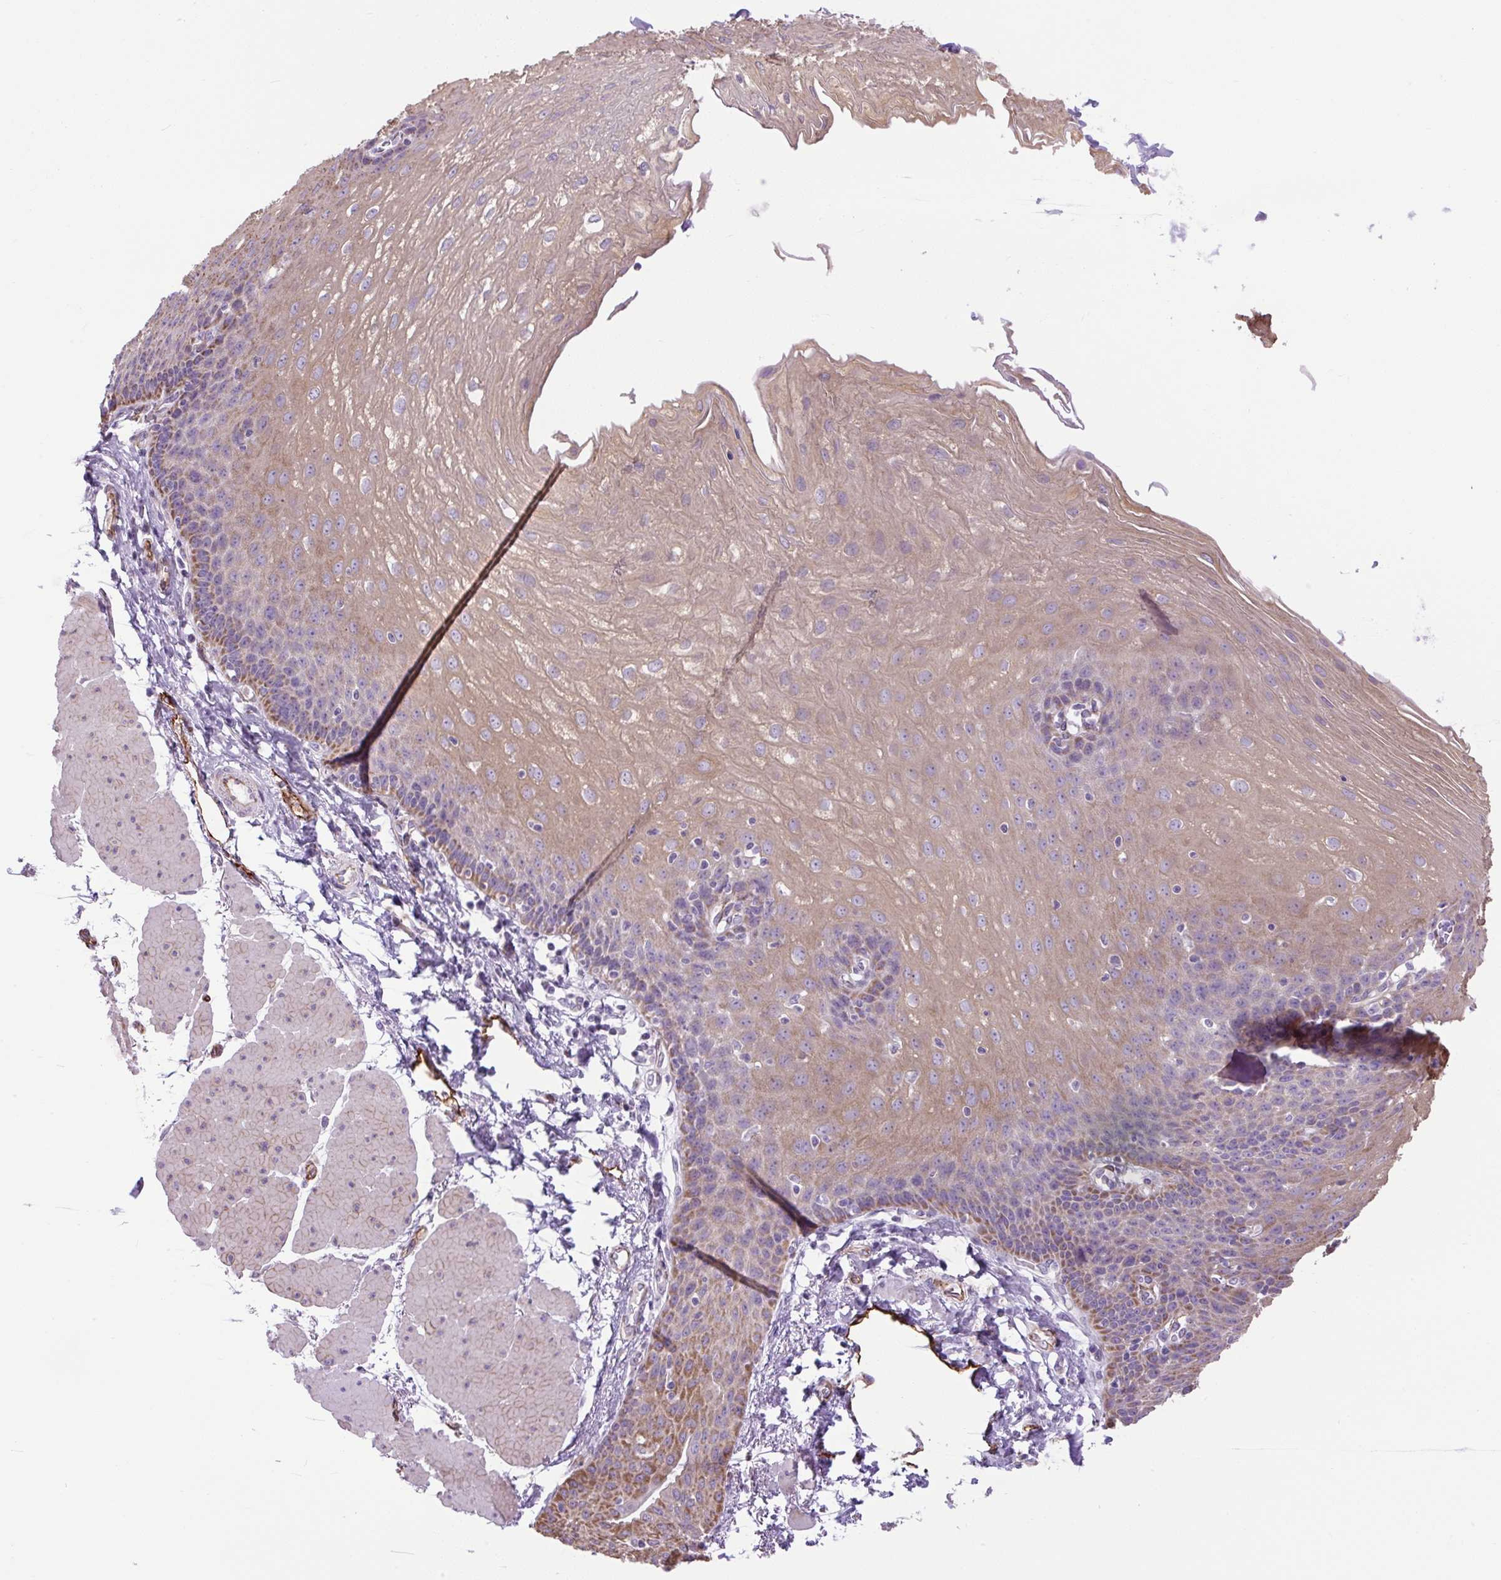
{"staining": {"intensity": "moderate", "quantity": "<25%", "location": "cytoplasmic/membranous"}, "tissue": "esophagus", "cell_type": "Squamous epithelial cells", "image_type": "normal", "snomed": [{"axis": "morphology", "description": "Normal tissue, NOS"}, {"axis": "topography", "description": "Esophagus"}], "caption": "Squamous epithelial cells show low levels of moderate cytoplasmic/membranous staining in about <25% of cells in unremarkable human esophagus.", "gene": "RNASE10", "patient": {"sex": "female", "age": 81}}